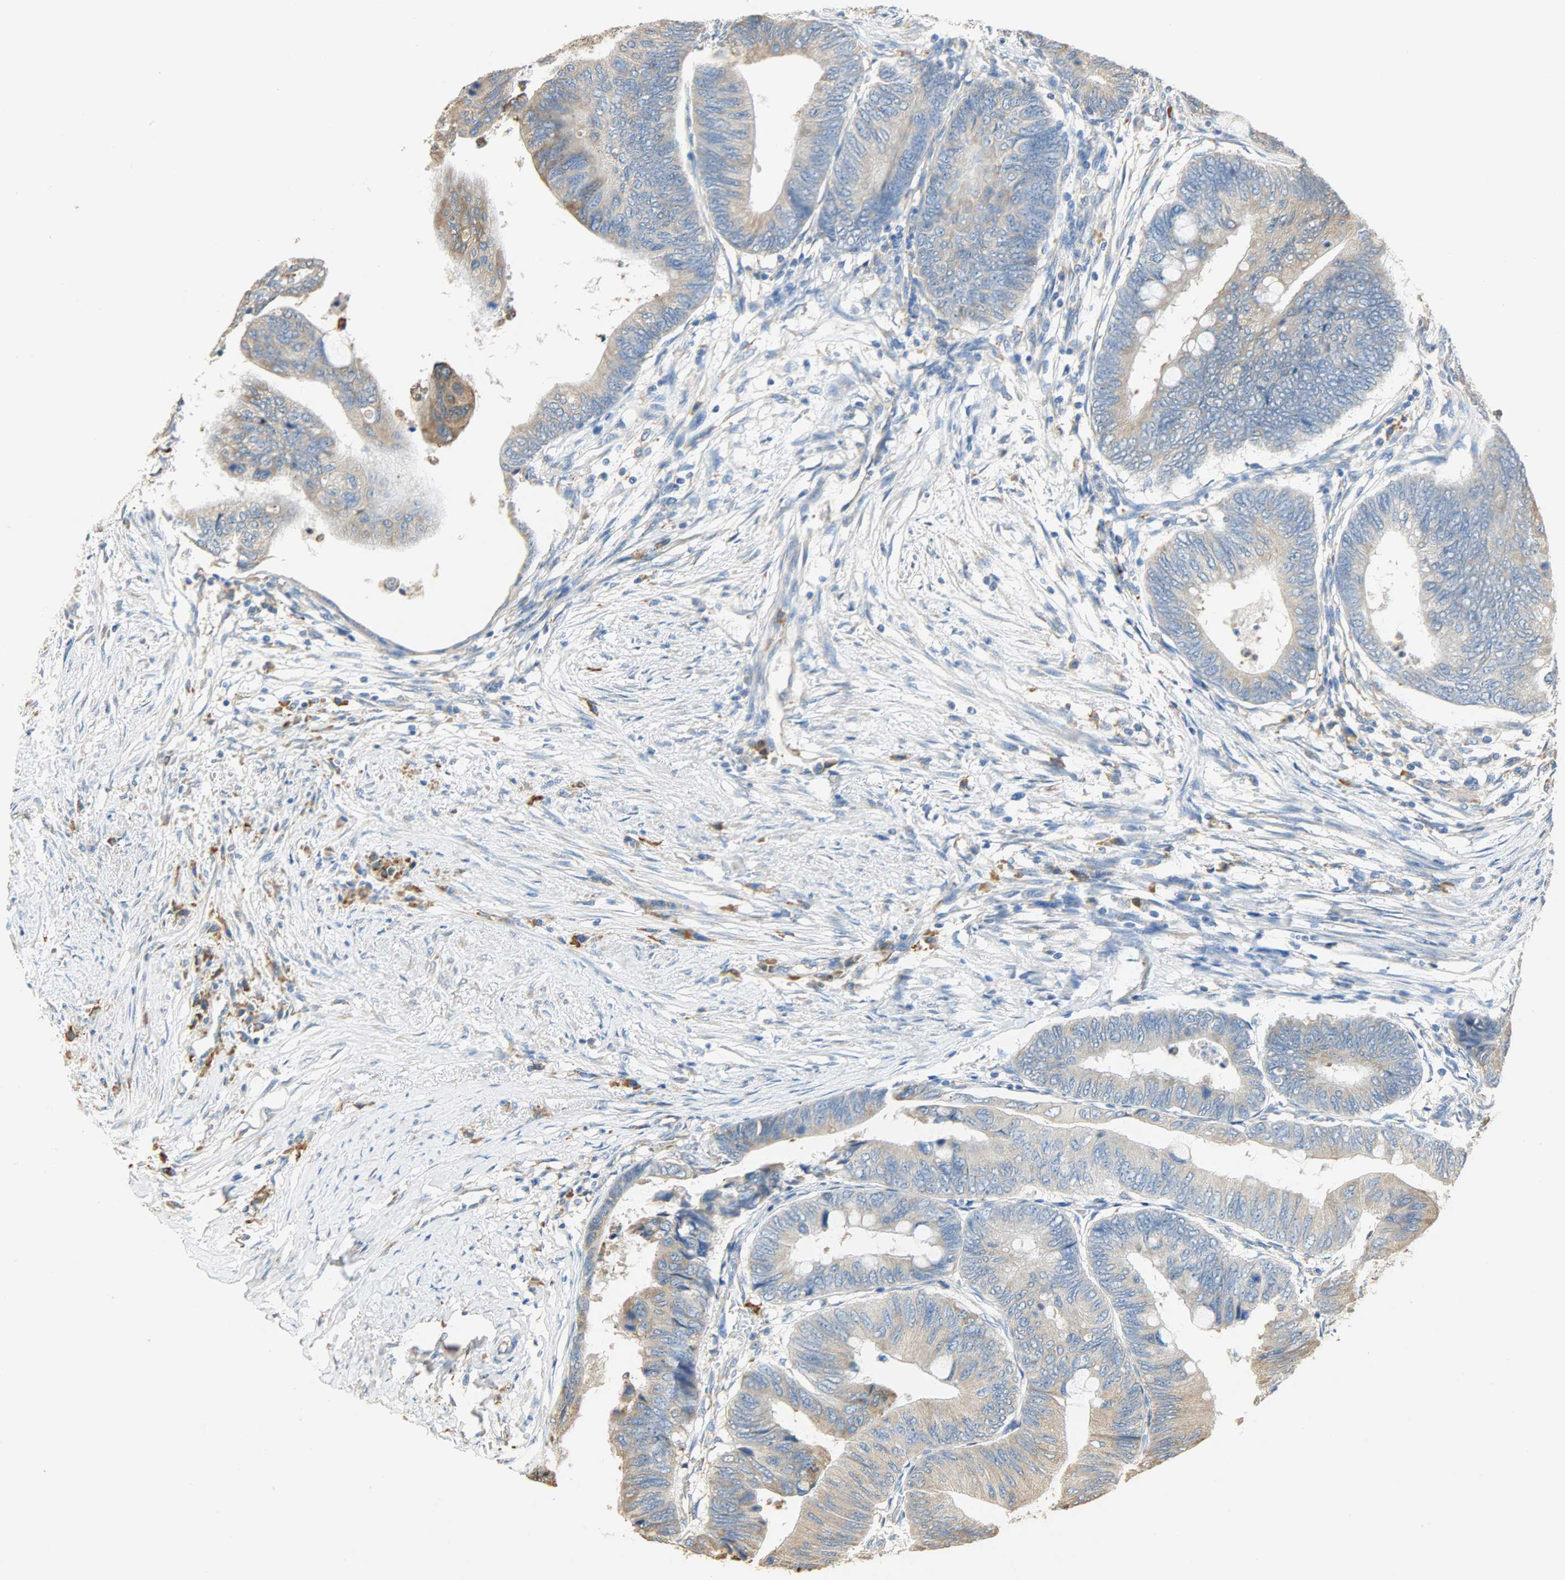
{"staining": {"intensity": "moderate", "quantity": "25%-75%", "location": "cytoplasmic/membranous"}, "tissue": "colorectal cancer", "cell_type": "Tumor cells", "image_type": "cancer", "snomed": [{"axis": "morphology", "description": "Normal tissue, NOS"}, {"axis": "morphology", "description": "Adenocarcinoma, NOS"}, {"axis": "topography", "description": "Rectum"}, {"axis": "topography", "description": "Peripheral nerve tissue"}], "caption": "A medium amount of moderate cytoplasmic/membranous expression is appreciated in about 25%-75% of tumor cells in colorectal adenocarcinoma tissue. (Stains: DAB (3,3'-diaminobenzidine) in brown, nuclei in blue, Microscopy: brightfield microscopy at high magnification).", "gene": "HSPA5", "patient": {"sex": "male", "age": 92}}